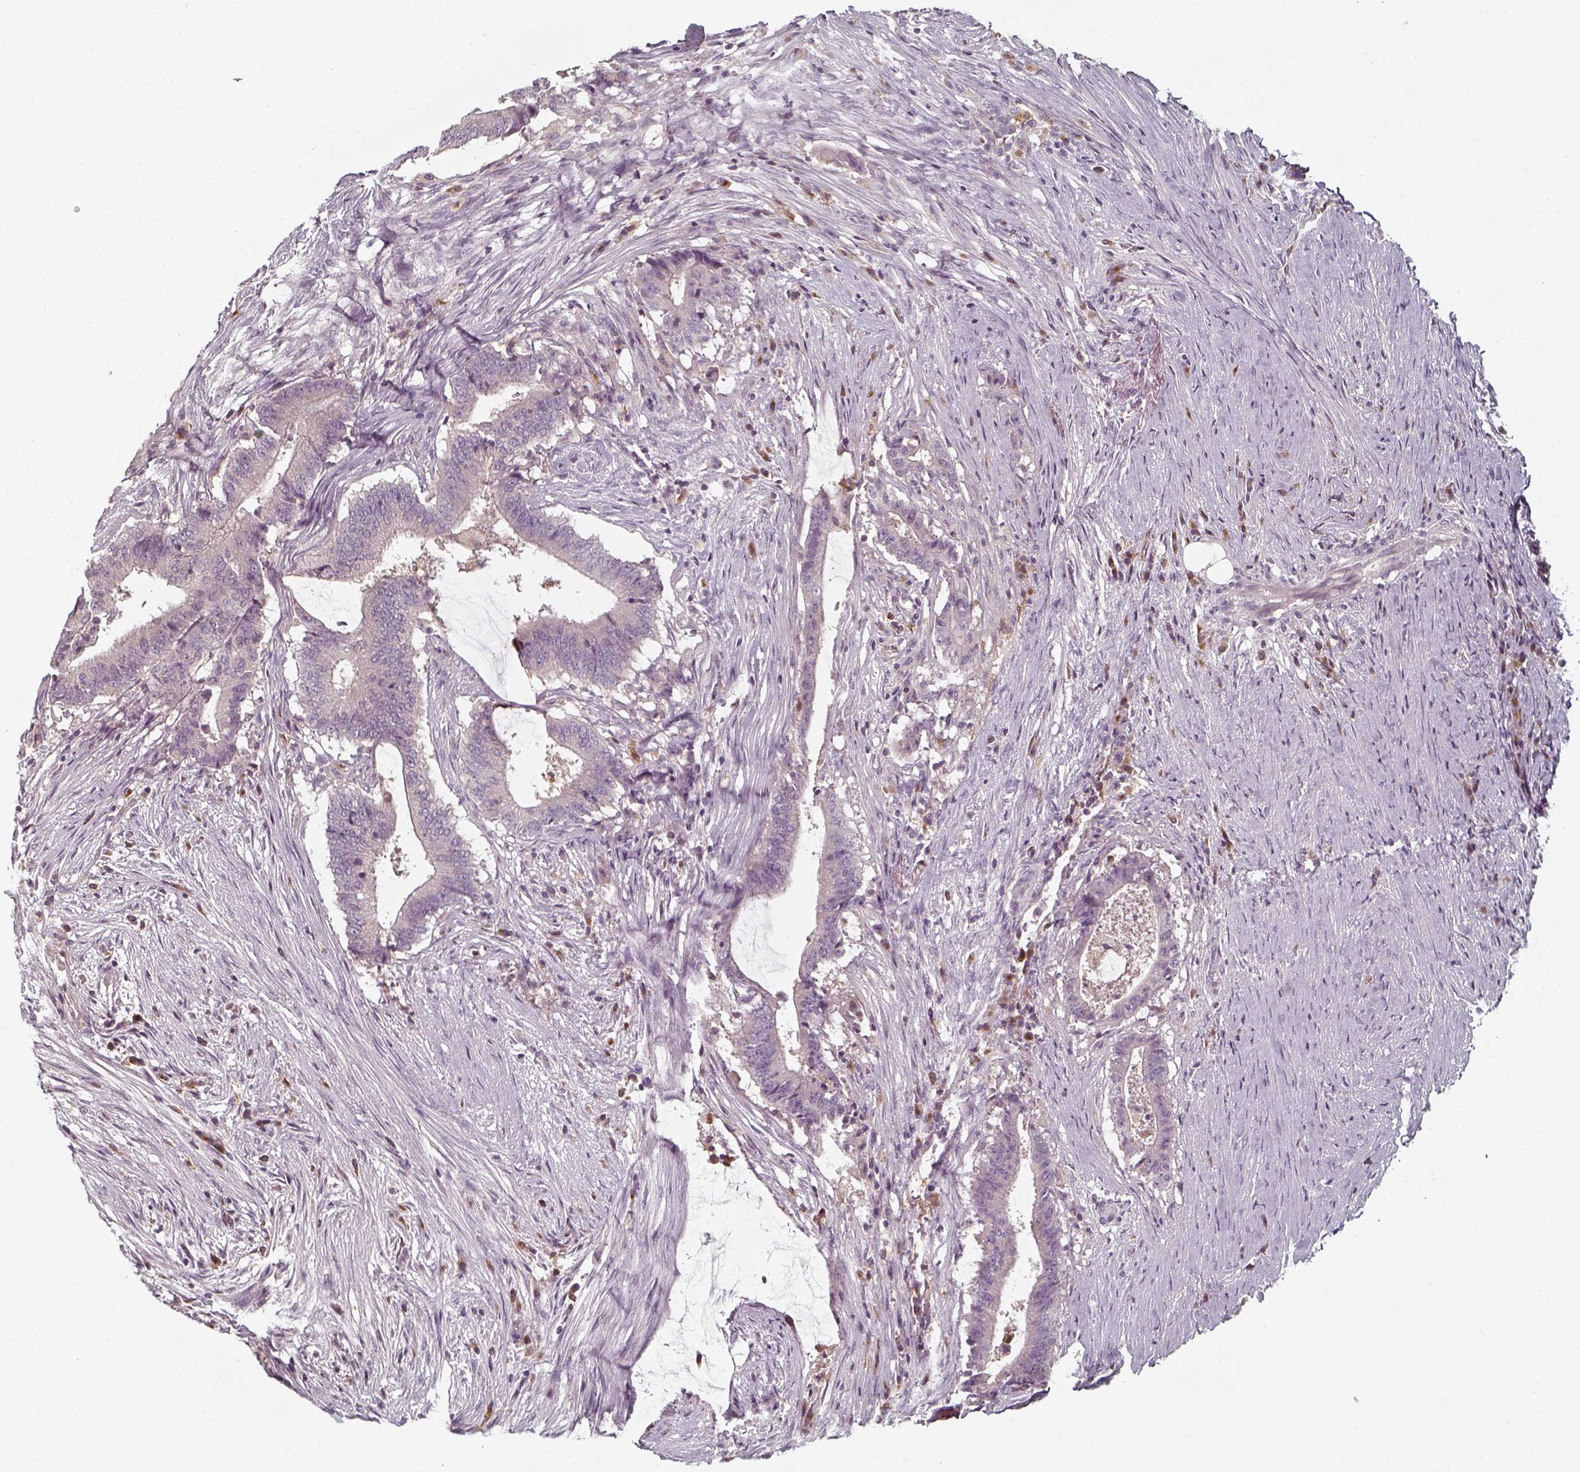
{"staining": {"intensity": "negative", "quantity": "none", "location": "none"}, "tissue": "colorectal cancer", "cell_type": "Tumor cells", "image_type": "cancer", "snomed": [{"axis": "morphology", "description": "Adenocarcinoma, NOS"}, {"axis": "topography", "description": "Colon"}], "caption": "This is an IHC micrograph of human colorectal cancer (adenocarcinoma). There is no expression in tumor cells.", "gene": "UNC13D", "patient": {"sex": "female", "age": 43}}